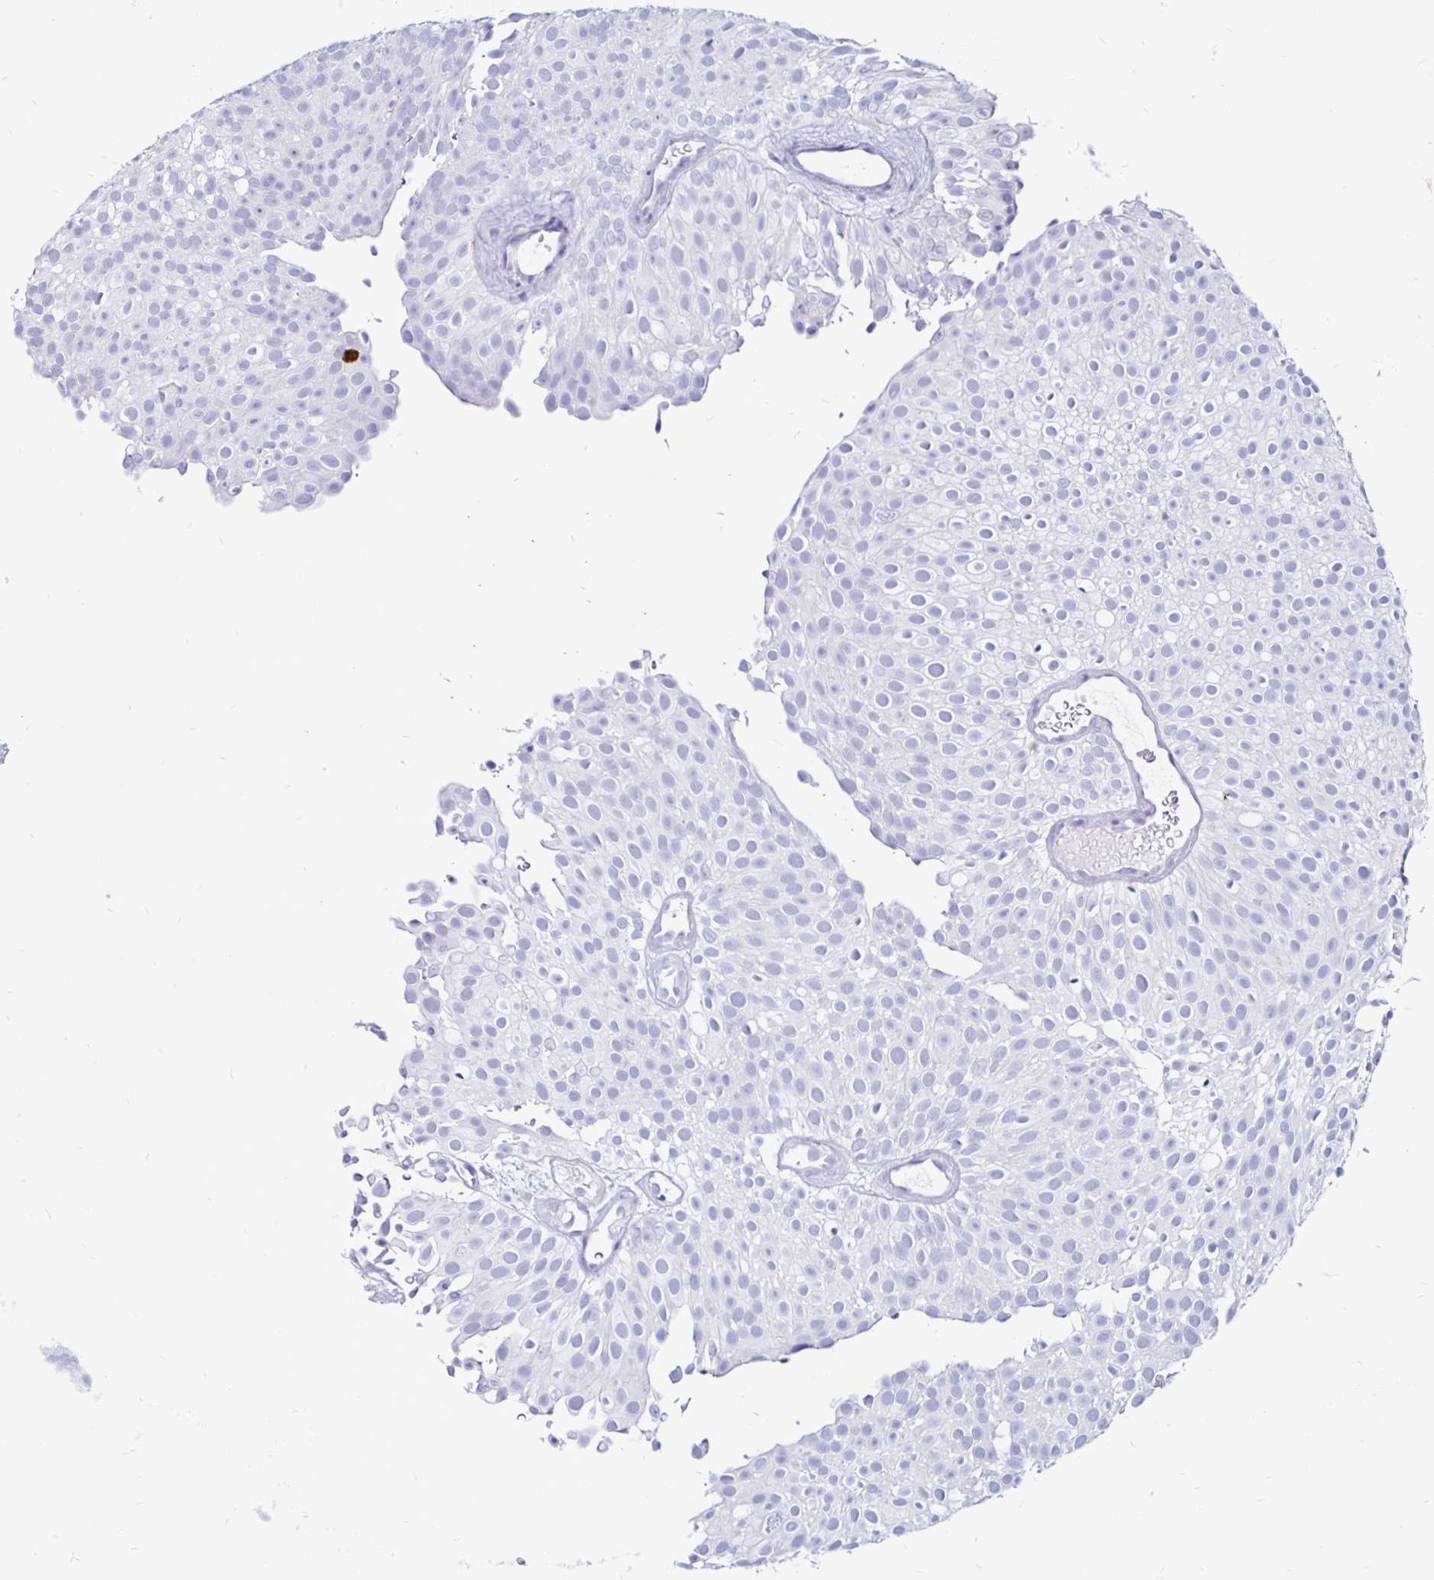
{"staining": {"intensity": "negative", "quantity": "none", "location": "none"}, "tissue": "urothelial cancer", "cell_type": "Tumor cells", "image_type": "cancer", "snomed": [{"axis": "morphology", "description": "Urothelial carcinoma, Low grade"}, {"axis": "topography", "description": "Urinary bladder"}], "caption": "Urothelial cancer stained for a protein using immunohistochemistry displays no positivity tumor cells.", "gene": "TIMP1", "patient": {"sex": "male", "age": 78}}